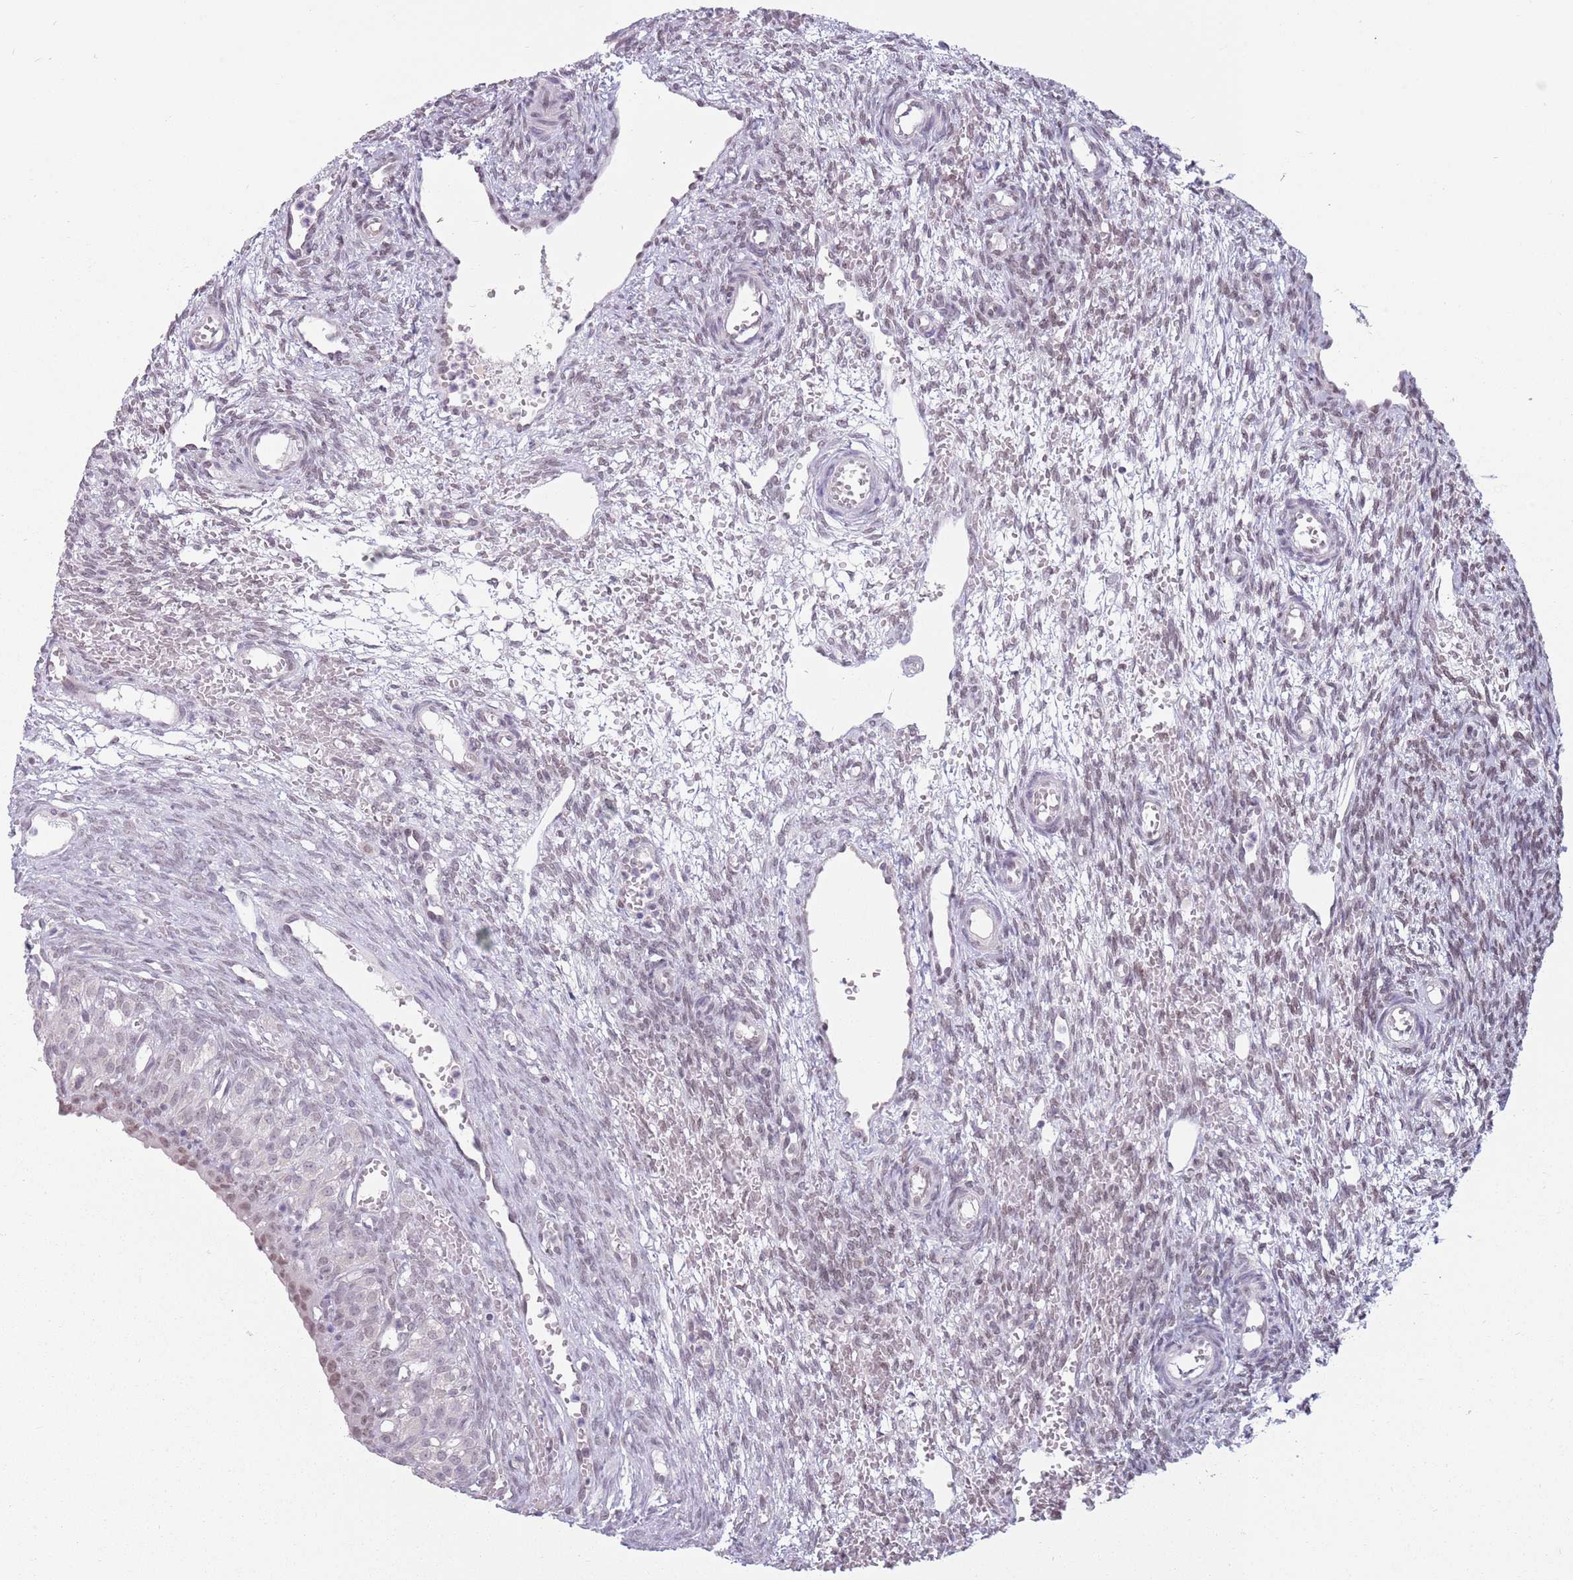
{"staining": {"intensity": "moderate", "quantity": "25%-75%", "location": "nuclear"}, "tissue": "ovary", "cell_type": "Ovarian stroma cells", "image_type": "normal", "snomed": [{"axis": "morphology", "description": "Normal tissue, NOS"}, {"axis": "topography", "description": "Ovary"}], "caption": "A micrograph of human ovary stained for a protein displays moderate nuclear brown staining in ovarian stroma cells. (Stains: DAB in brown, nuclei in blue, Microscopy: brightfield microscopy at high magnification).", "gene": "ZNF574", "patient": {"sex": "female", "age": 39}}